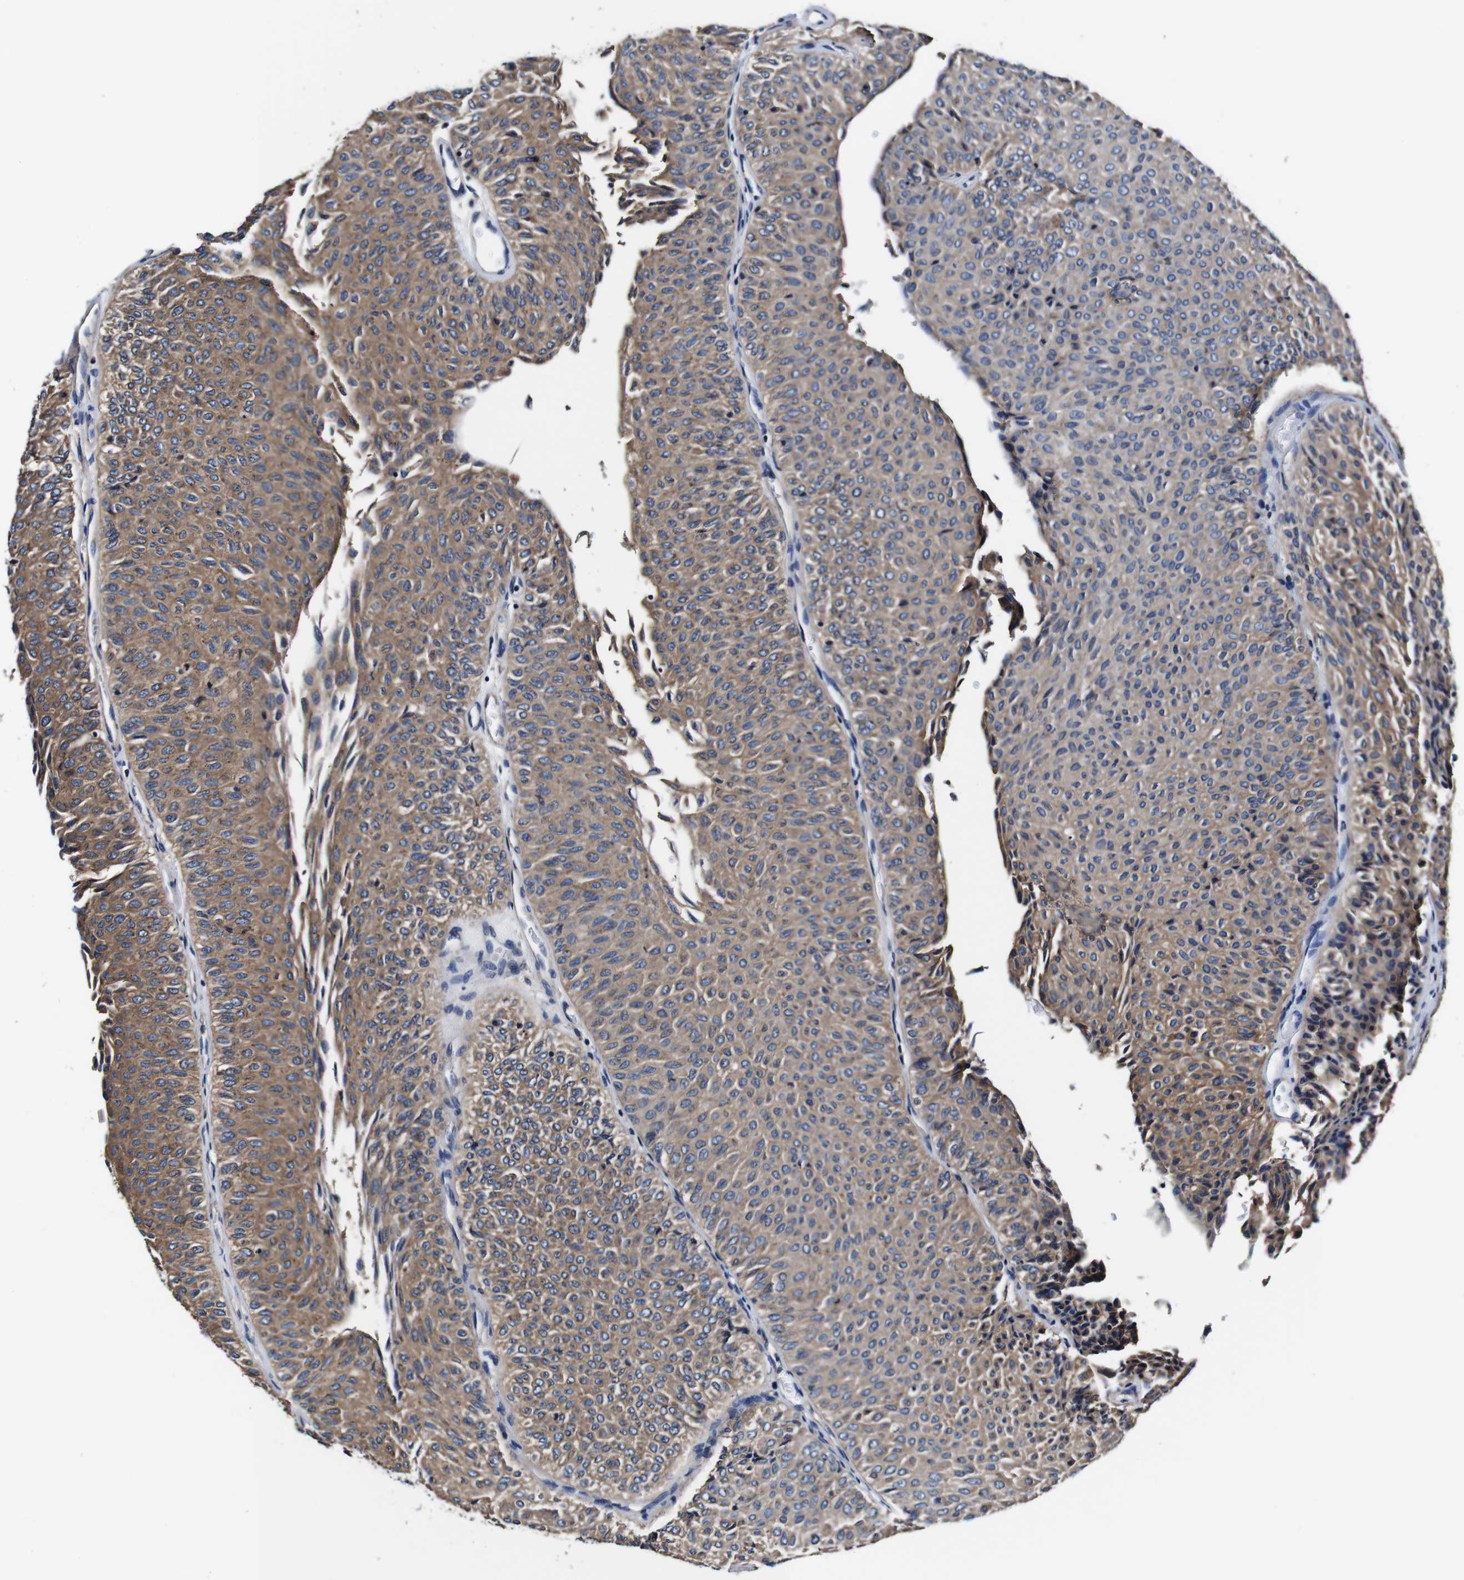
{"staining": {"intensity": "moderate", "quantity": ">75%", "location": "cytoplasmic/membranous"}, "tissue": "urothelial cancer", "cell_type": "Tumor cells", "image_type": "cancer", "snomed": [{"axis": "morphology", "description": "Urothelial carcinoma, Low grade"}, {"axis": "topography", "description": "Urinary bladder"}], "caption": "A histopathology image of human low-grade urothelial carcinoma stained for a protein displays moderate cytoplasmic/membranous brown staining in tumor cells. The protein is stained brown, and the nuclei are stained in blue (DAB IHC with brightfield microscopy, high magnification).", "gene": "PDCD6IP", "patient": {"sex": "male", "age": 78}}